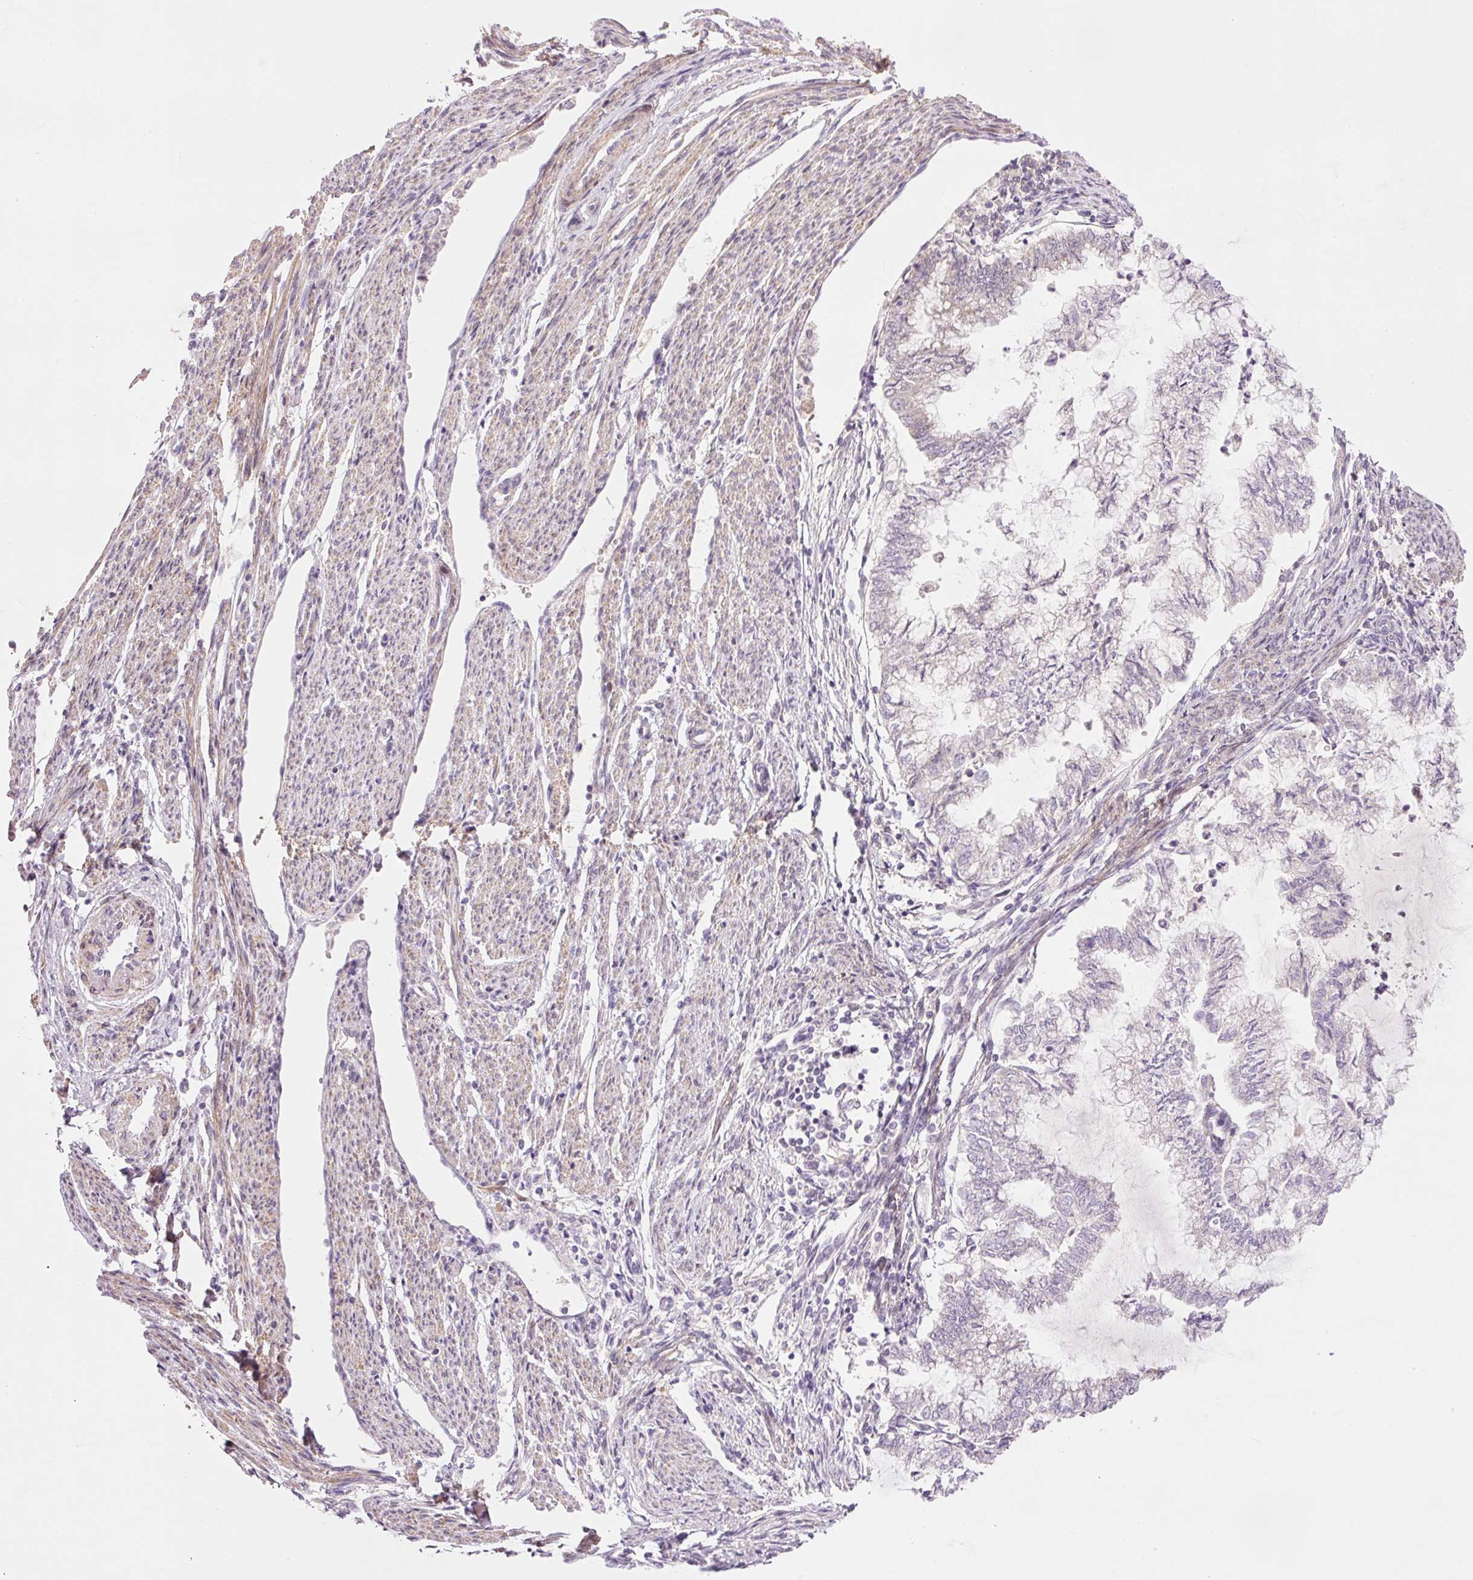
{"staining": {"intensity": "negative", "quantity": "none", "location": "none"}, "tissue": "endometrial cancer", "cell_type": "Tumor cells", "image_type": "cancer", "snomed": [{"axis": "morphology", "description": "Adenocarcinoma, NOS"}, {"axis": "topography", "description": "Endometrium"}], "caption": "DAB immunohistochemical staining of human endometrial cancer exhibits no significant staining in tumor cells.", "gene": "SLC29A3", "patient": {"sex": "female", "age": 79}}